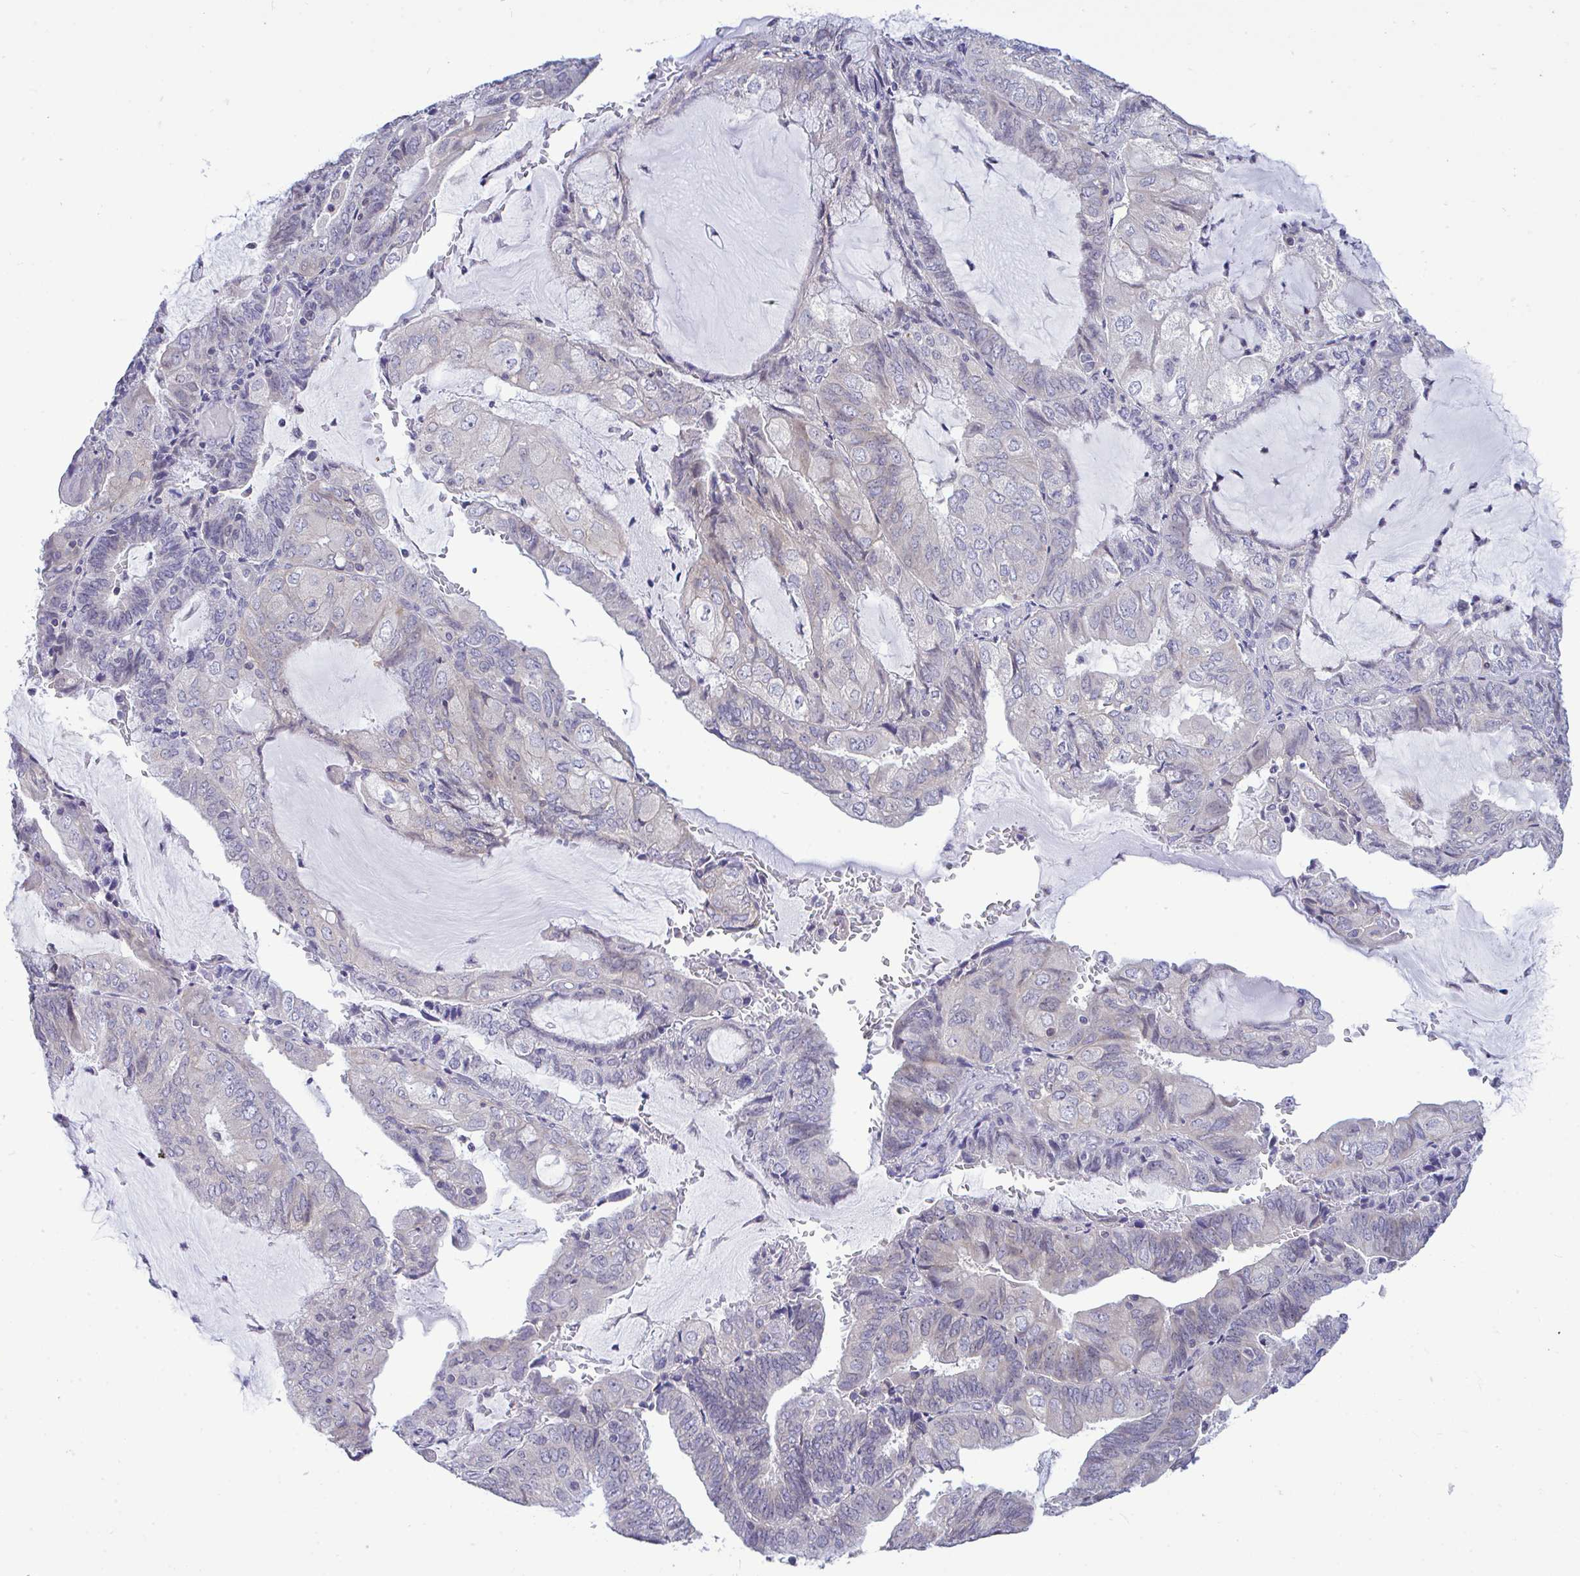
{"staining": {"intensity": "negative", "quantity": "none", "location": "none"}, "tissue": "endometrial cancer", "cell_type": "Tumor cells", "image_type": "cancer", "snomed": [{"axis": "morphology", "description": "Adenocarcinoma, NOS"}, {"axis": "topography", "description": "Endometrium"}], "caption": "Human endometrial adenocarcinoma stained for a protein using immunohistochemistry demonstrates no staining in tumor cells.", "gene": "PIGK", "patient": {"sex": "female", "age": 81}}